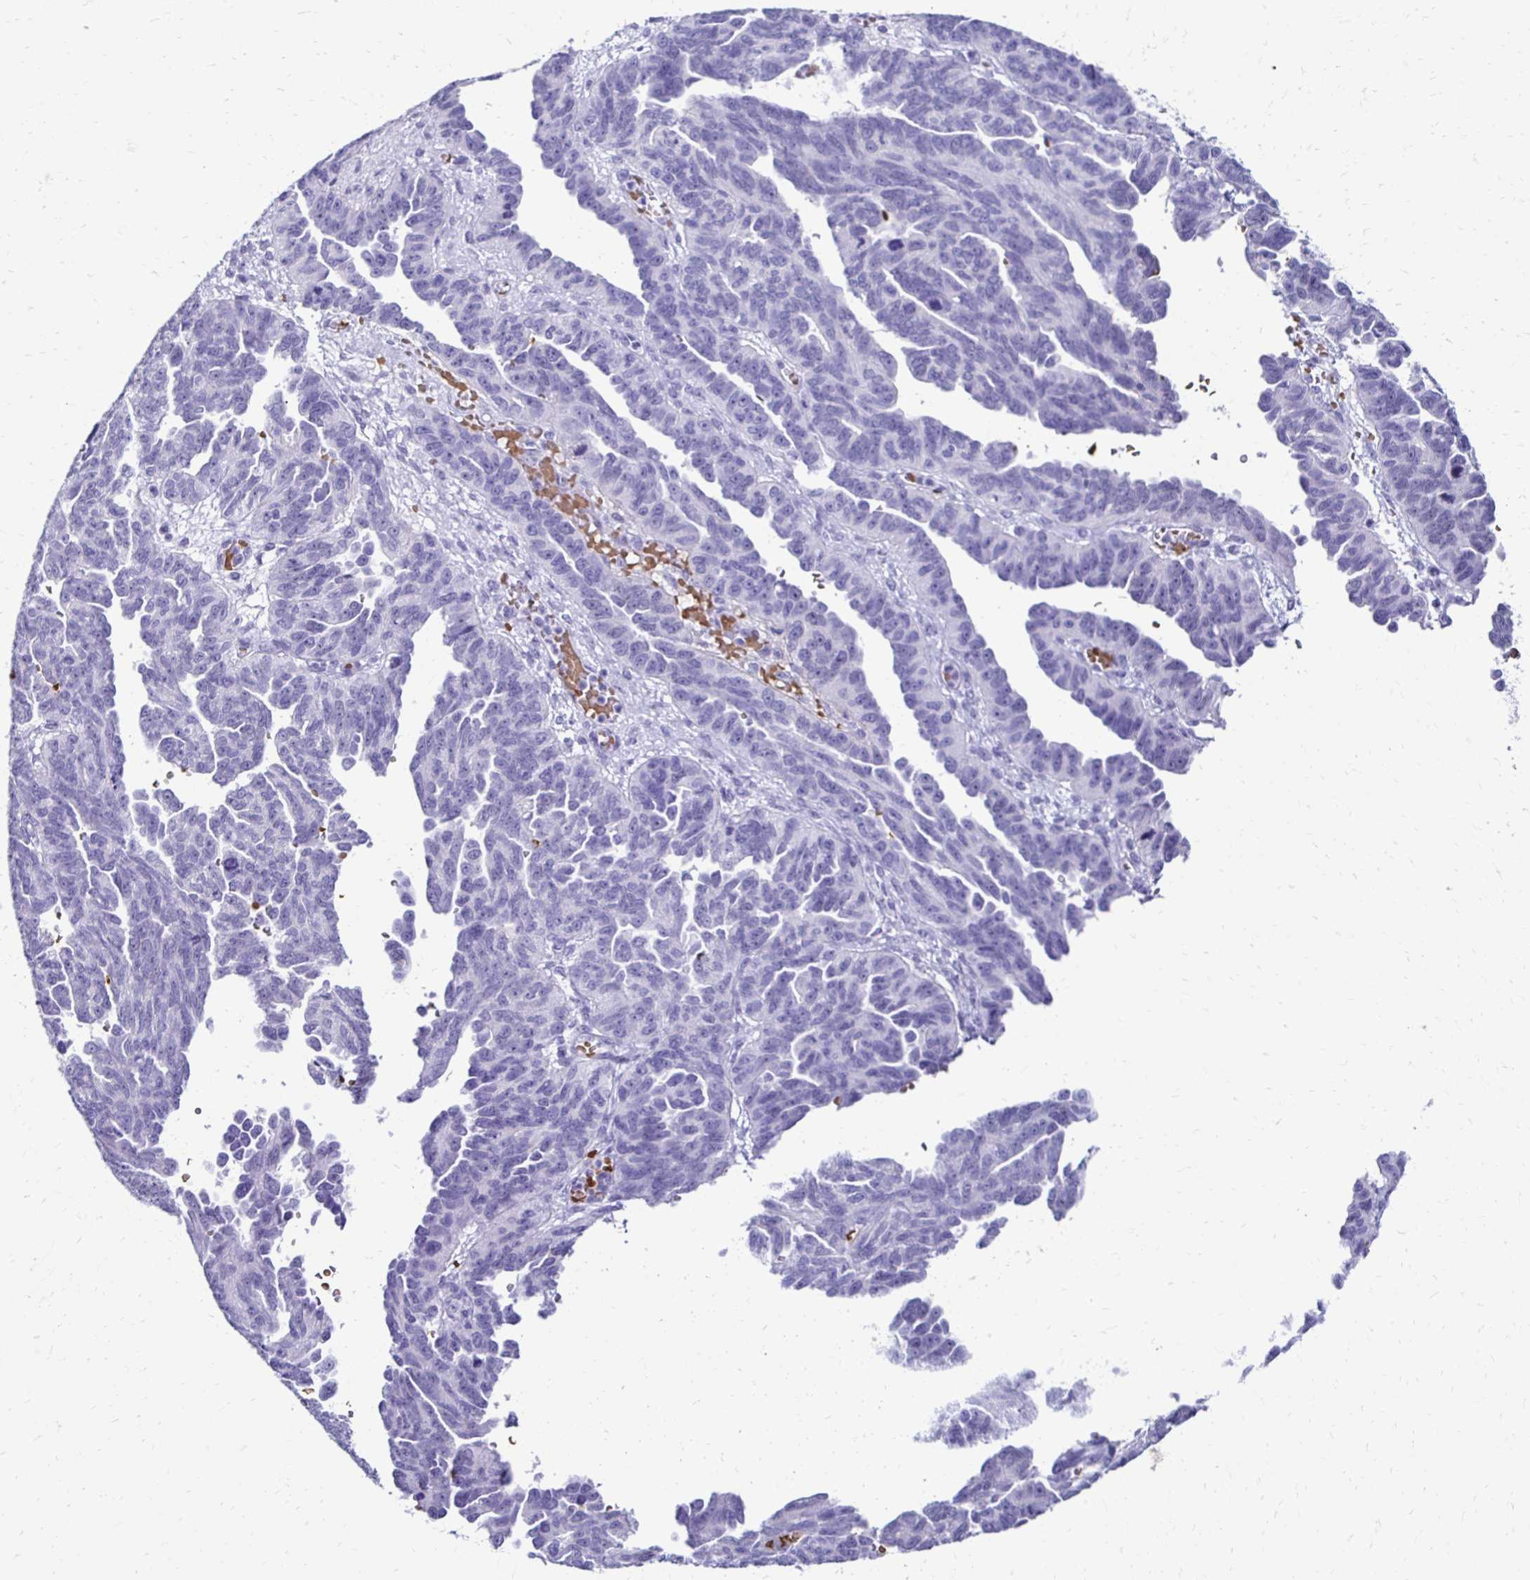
{"staining": {"intensity": "negative", "quantity": "none", "location": "none"}, "tissue": "ovarian cancer", "cell_type": "Tumor cells", "image_type": "cancer", "snomed": [{"axis": "morphology", "description": "Cystadenocarcinoma, serous, NOS"}, {"axis": "topography", "description": "Ovary"}], "caption": "A high-resolution micrograph shows immunohistochemistry (IHC) staining of ovarian cancer, which demonstrates no significant expression in tumor cells. Brightfield microscopy of immunohistochemistry stained with DAB (brown) and hematoxylin (blue), captured at high magnification.", "gene": "RHBDL3", "patient": {"sex": "female", "age": 64}}